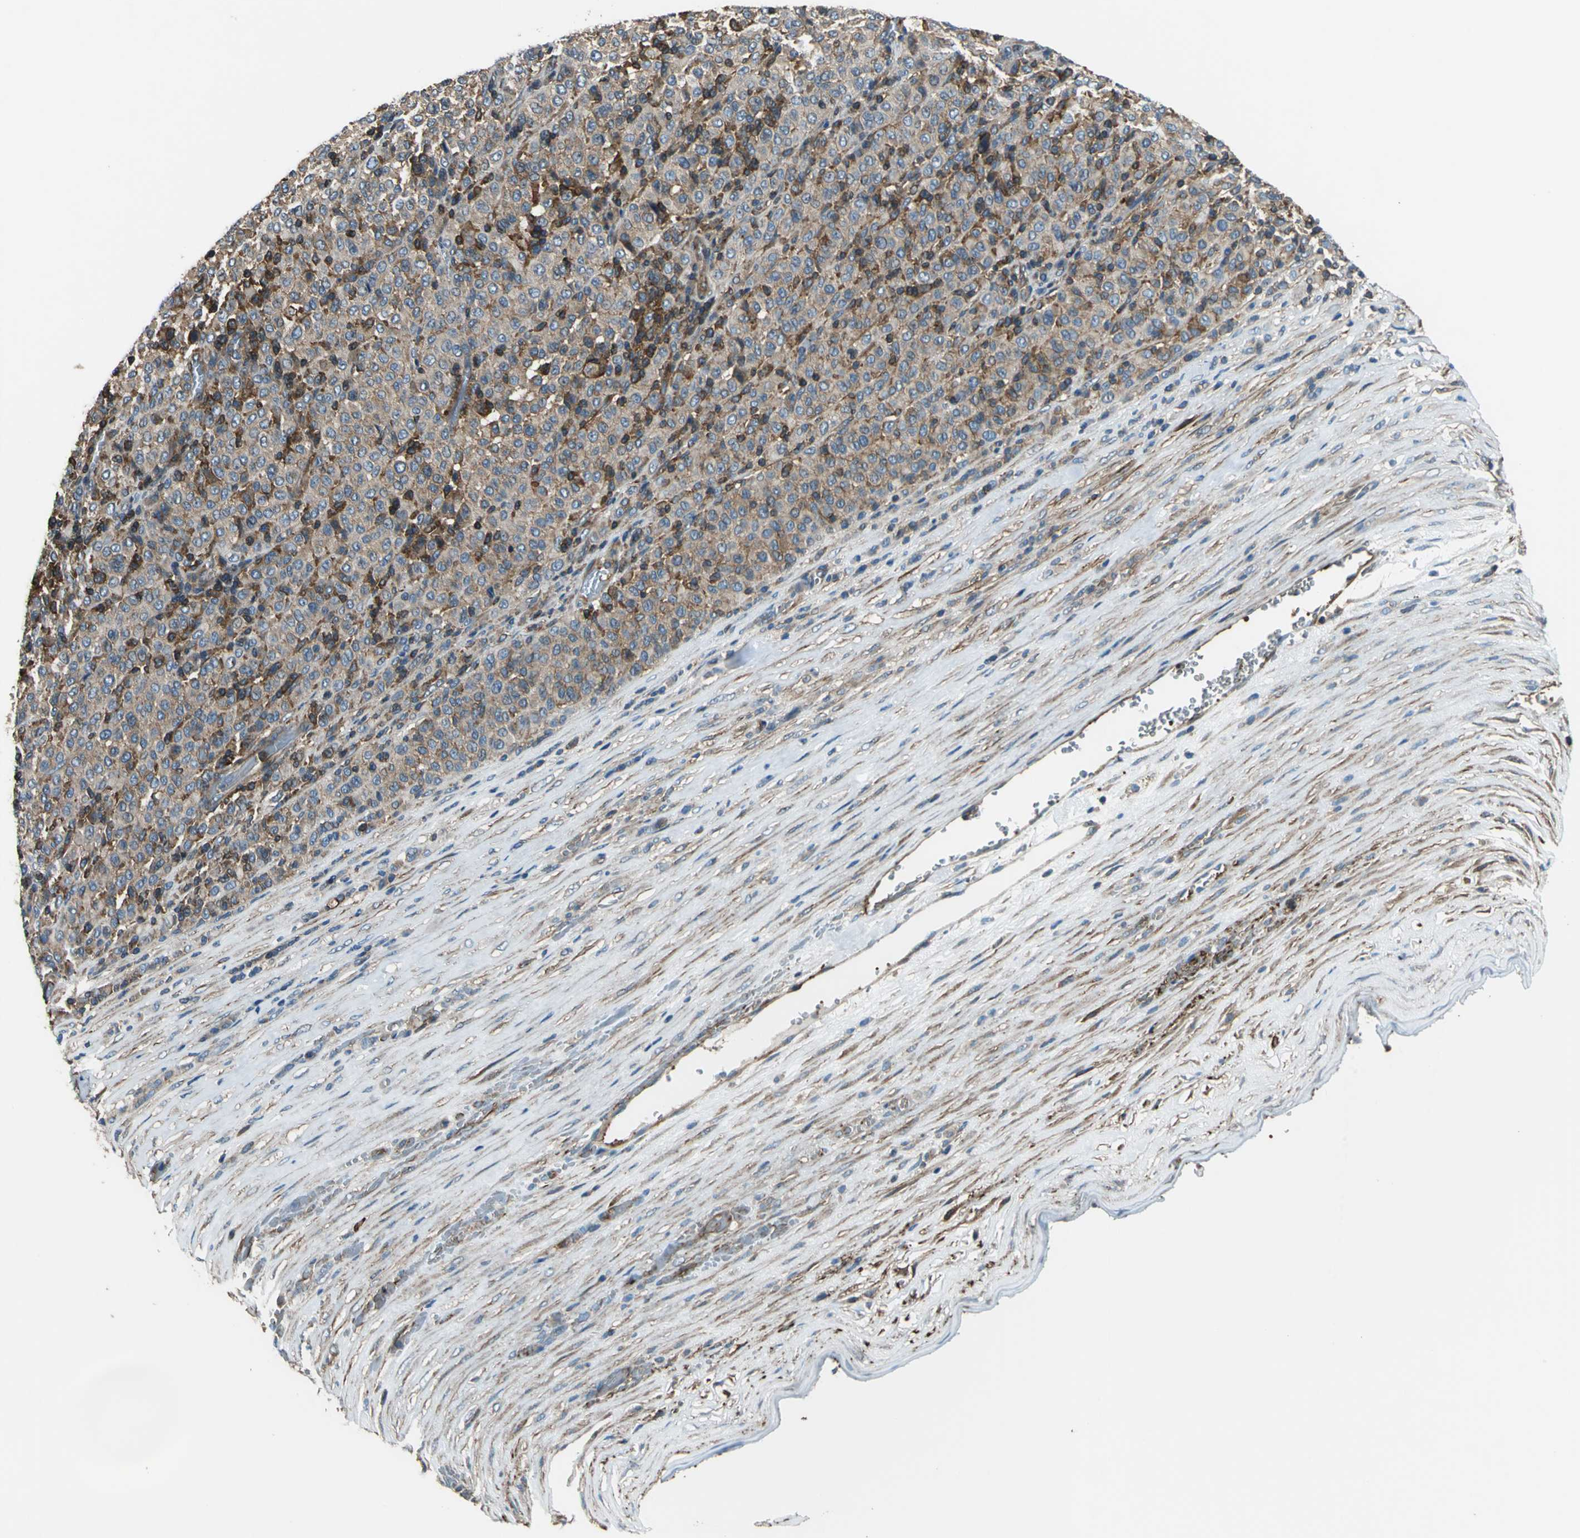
{"staining": {"intensity": "moderate", "quantity": ">75%", "location": "cytoplasmic/membranous"}, "tissue": "melanoma", "cell_type": "Tumor cells", "image_type": "cancer", "snomed": [{"axis": "morphology", "description": "Malignant melanoma, Metastatic site"}, {"axis": "topography", "description": "Pancreas"}], "caption": "Brown immunohistochemical staining in malignant melanoma (metastatic site) exhibits moderate cytoplasmic/membranous staining in about >75% of tumor cells.", "gene": "PARVA", "patient": {"sex": "female", "age": 30}}